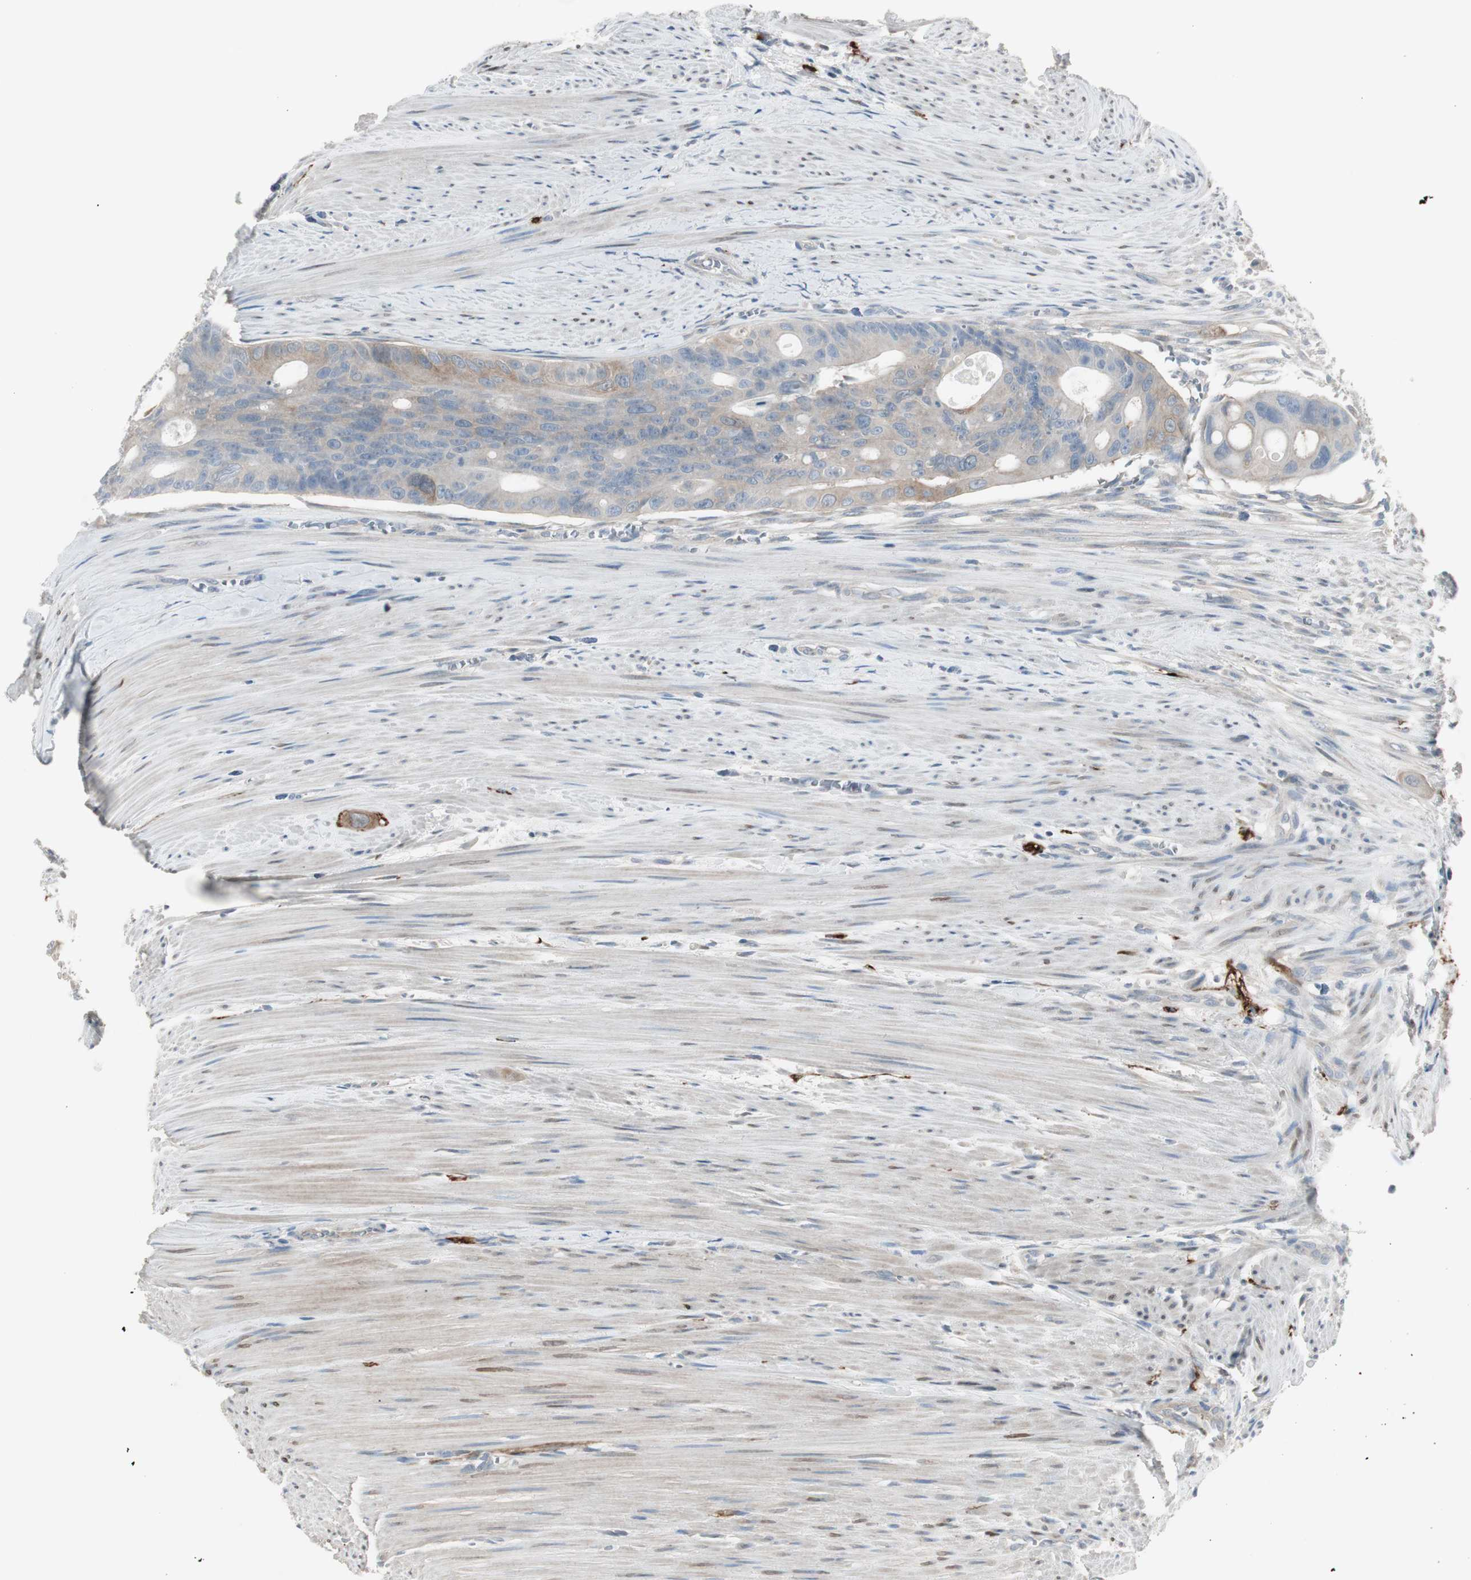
{"staining": {"intensity": "weak", "quantity": "25%-75%", "location": "cytoplasmic/membranous"}, "tissue": "colorectal cancer", "cell_type": "Tumor cells", "image_type": "cancer", "snomed": [{"axis": "morphology", "description": "Adenocarcinoma, NOS"}, {"axis": "topography", "description": "Colon"}], "caption": "Colorectal cancer stained with DAB (3,3'-diaminobenzidine) immunohistochemistry (IHC) shows low levels of weak cytoplasmic/membranous positivity in about 25%-75% of tumor cells.", "gene": "MAPRE3", "patient": {"sex": "female", "age": 57}}